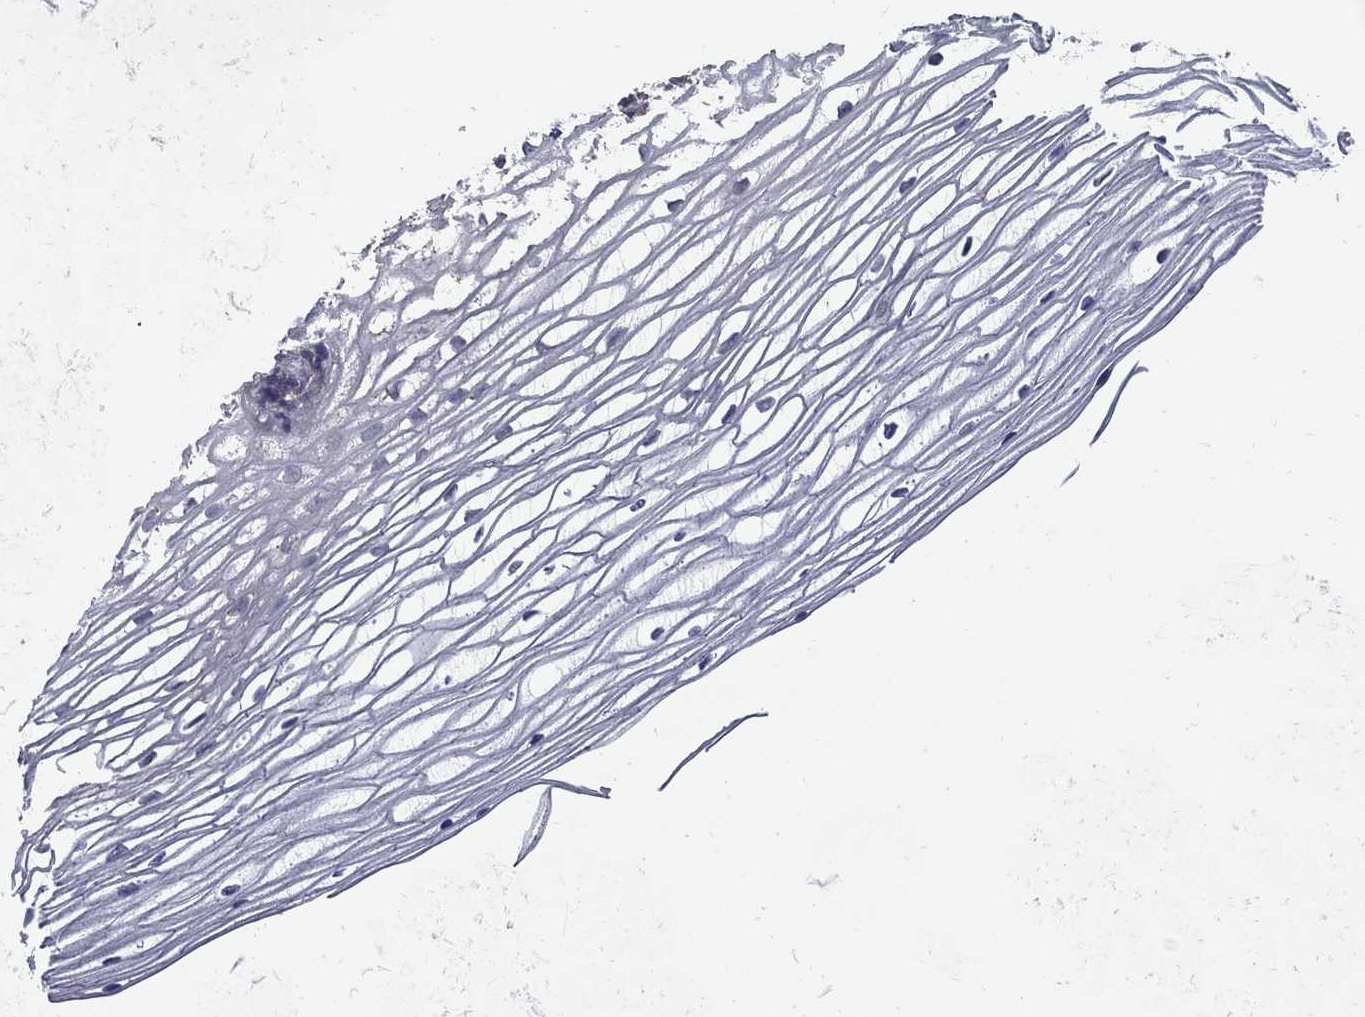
{"staining": {"intensity": "negative", "quantity": "none", "location": "none"}, "tissue": "cervix", "cell_type": "Glandular cells", "image_type": "normal", "snomed": [{"axis": "morphology", "description": "Normal tissue, NOS"}, {"axis": "topography", "description": "Cervix"}], "caption": "This histopathology image is of unremarkable cervix stained with IHC to label a protein in brown with the nuclei are counter-stained blue. There is no positivity in glandular cells.", "gene": "KIAA0319L", "patient": {"sex": "female", "age": 40}}